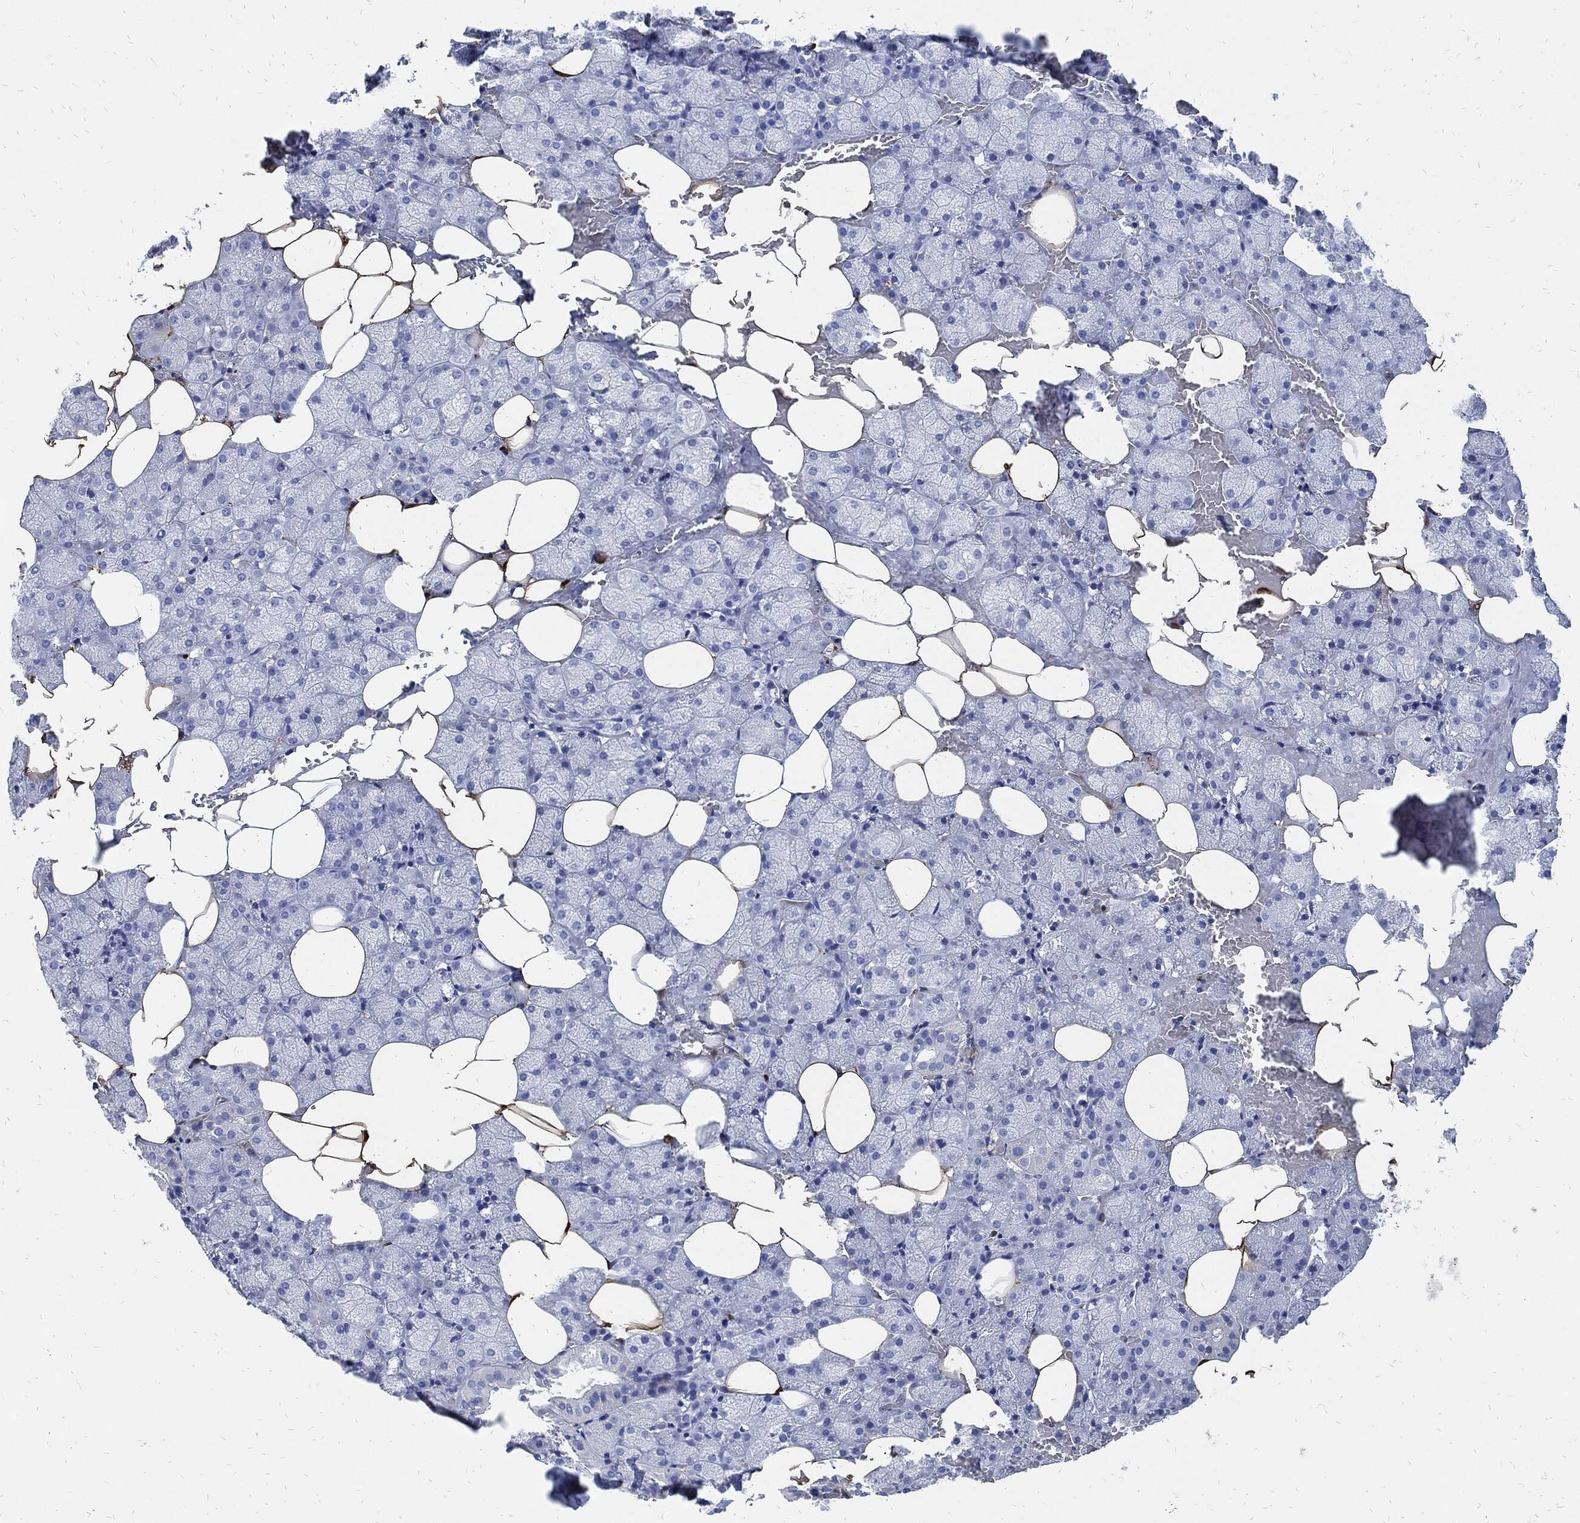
{"staining": {"intensity": "negative", "quantity": "none", "location": "none"}, "tissue": "salivary gland", "cell_type": "Glandular cells", "image_type": "normal", "snomed": [{"axis": "morphology", "description": "Normal tissue, NOS"}, {"axis": "topography", "description": "Salivary gland"}], "caption": "Immunohistochemical staining of normal human salivary gland demonstrates no significant staining in glandular cells.", "gene": "FABP4", "patient": {"sex": "male", "age": 38}}